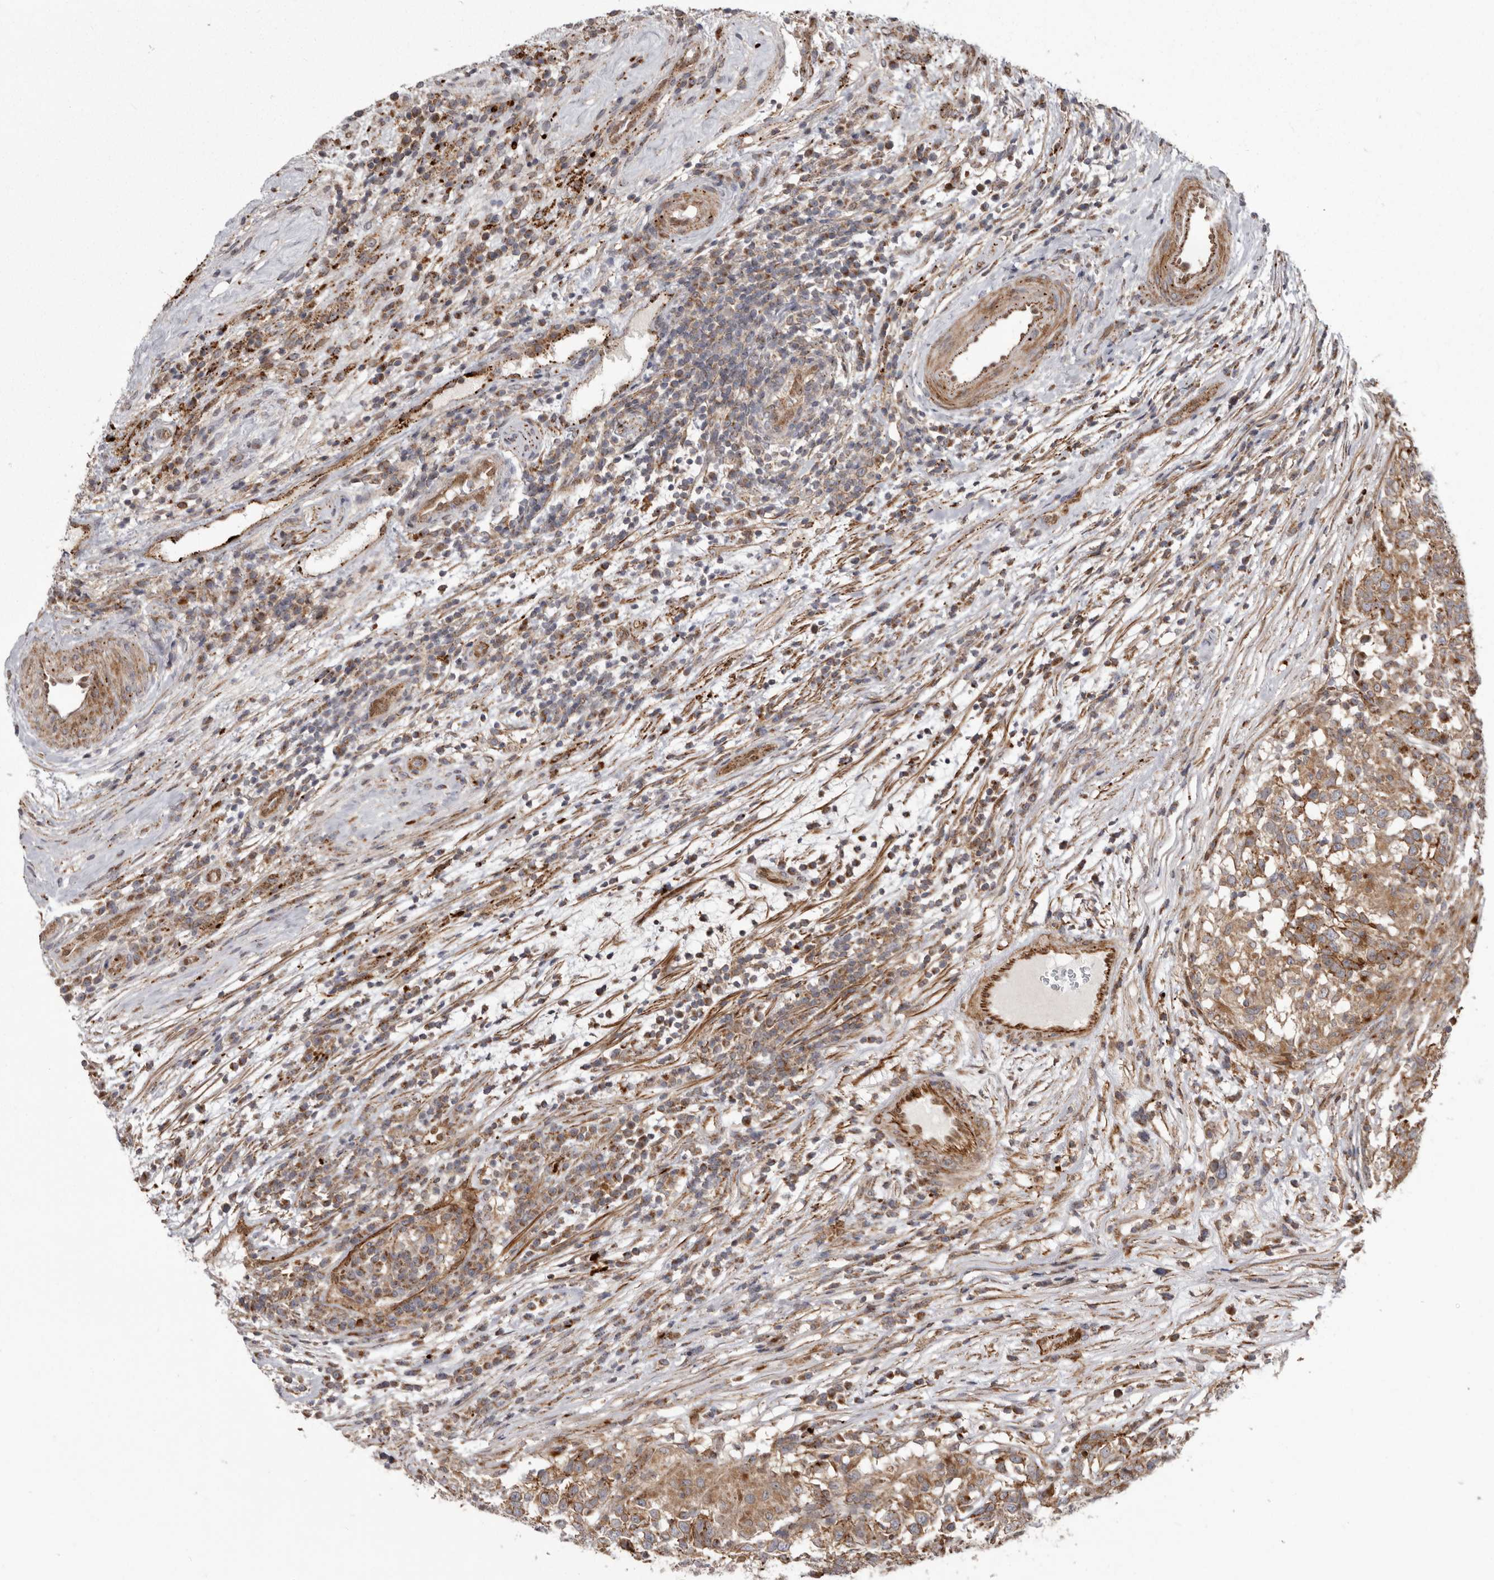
{"staining": {"intensity": "moderate", "quantity": ">75%", "location": "cytoplasmic/membranous"}, "tissue": "testis cancer", "cell_type": "Tumor cells", "image_type": "cancer", "snomed": [{"axis": "morphology", "description": "Carcinoma, Embryonal, NOS"}, {"axis": "topography", "description": "Testis"}], "caption": "Human embryonal carcinoma (testis) stained with a protein marker demonstrates moderate staining in tumor cells.", "gene": "NUP43", "patient": {"sex": "male", "age": 26}}